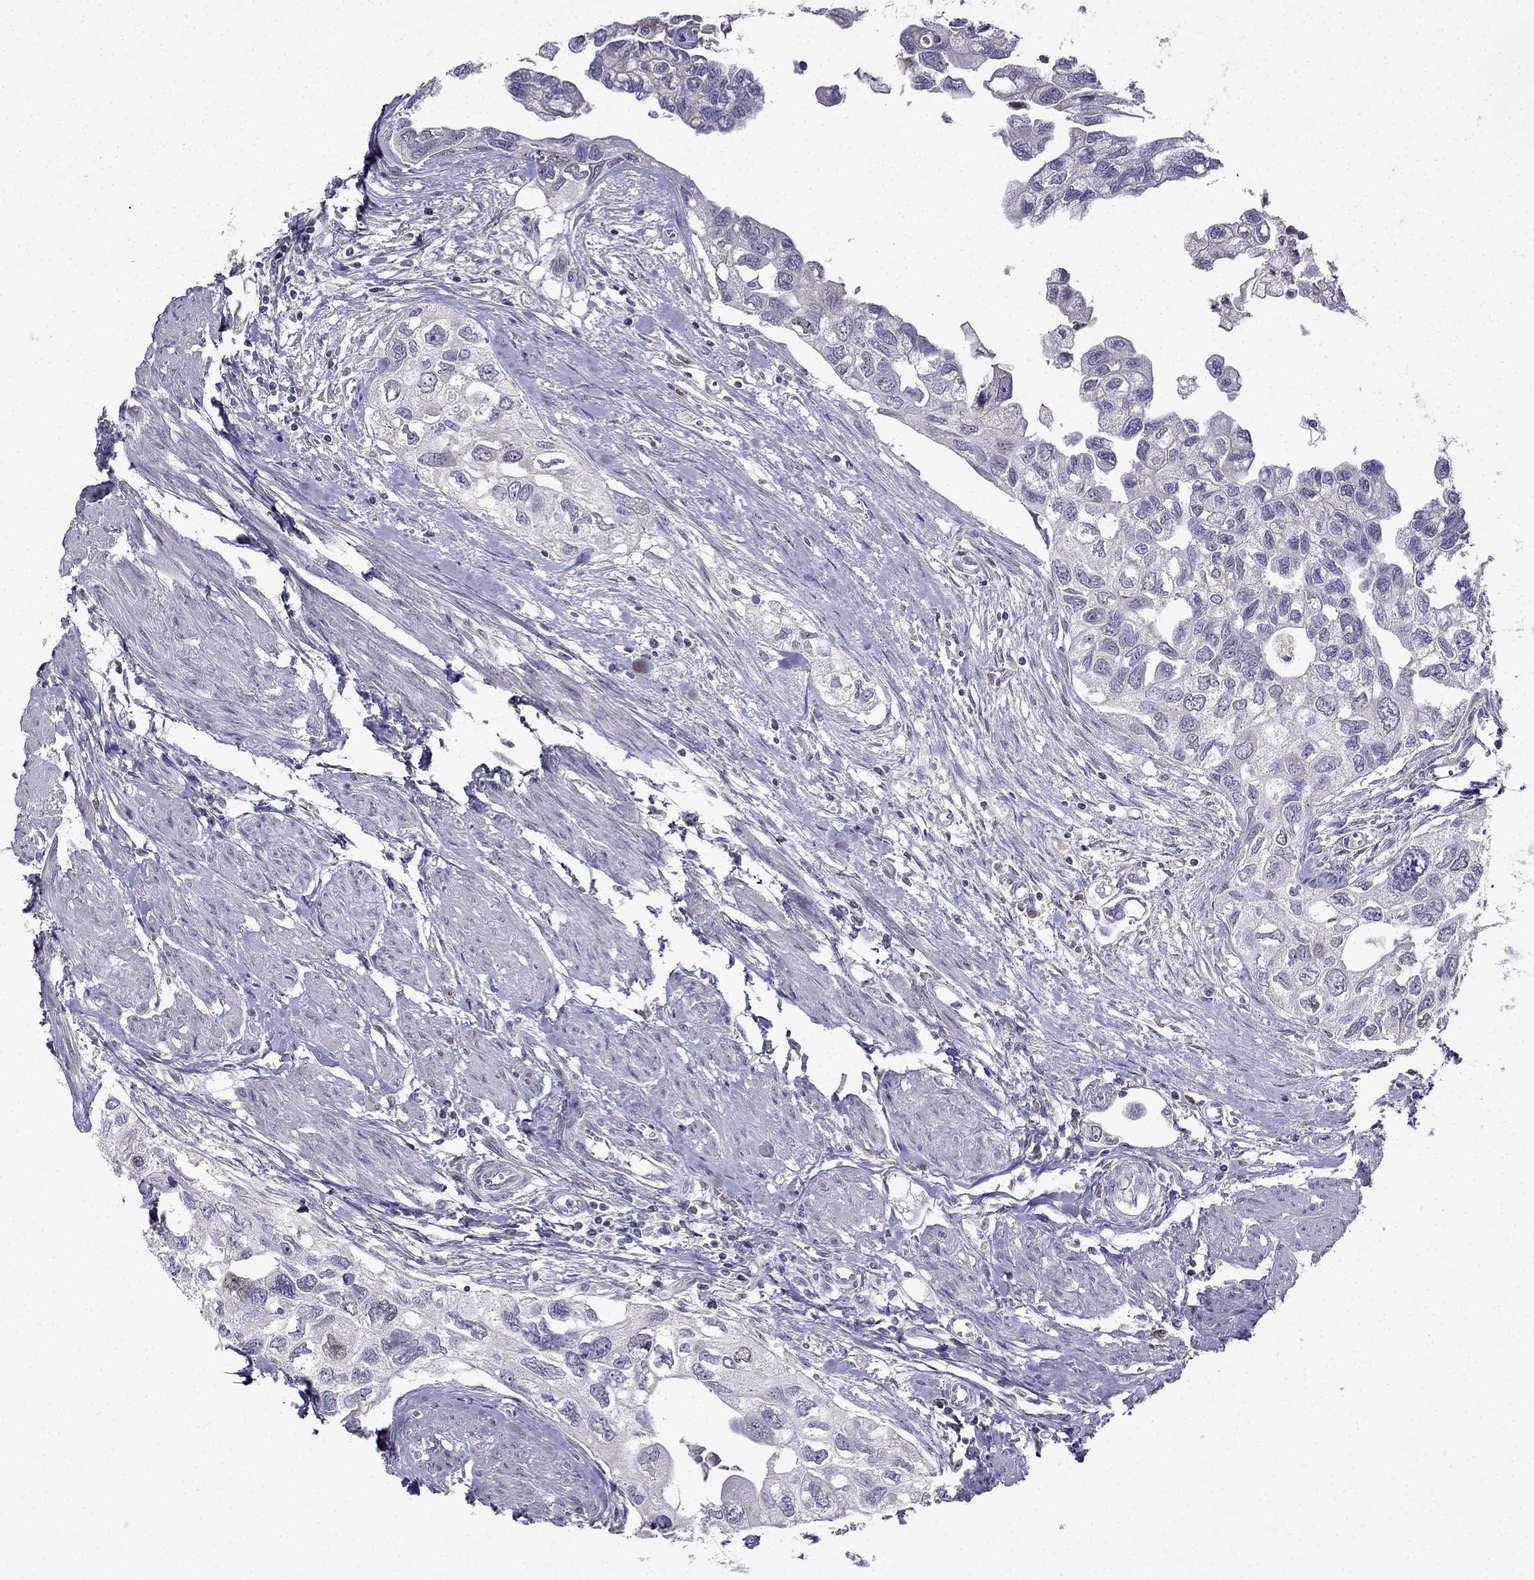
{"staining": {"intensity": "negative", "quantity": "none", "location": "none"}, "tissue": "urothelial cancer", "cell_type": "Tumor cells", "image_type": "cancer", "snomed": [{"axis": "morphology", "description": "Urothelial carcinoma, High grade"}, {"axis": "topography", "description": "Urinary bladder"}], "caption": "The immunohistochemistry (IHC) photomicrograph has no significant expression in tumor cells of urothelial cancer tissue.", "gene": "UHRF1", "patient": {"sex": "male", "age": 59}}